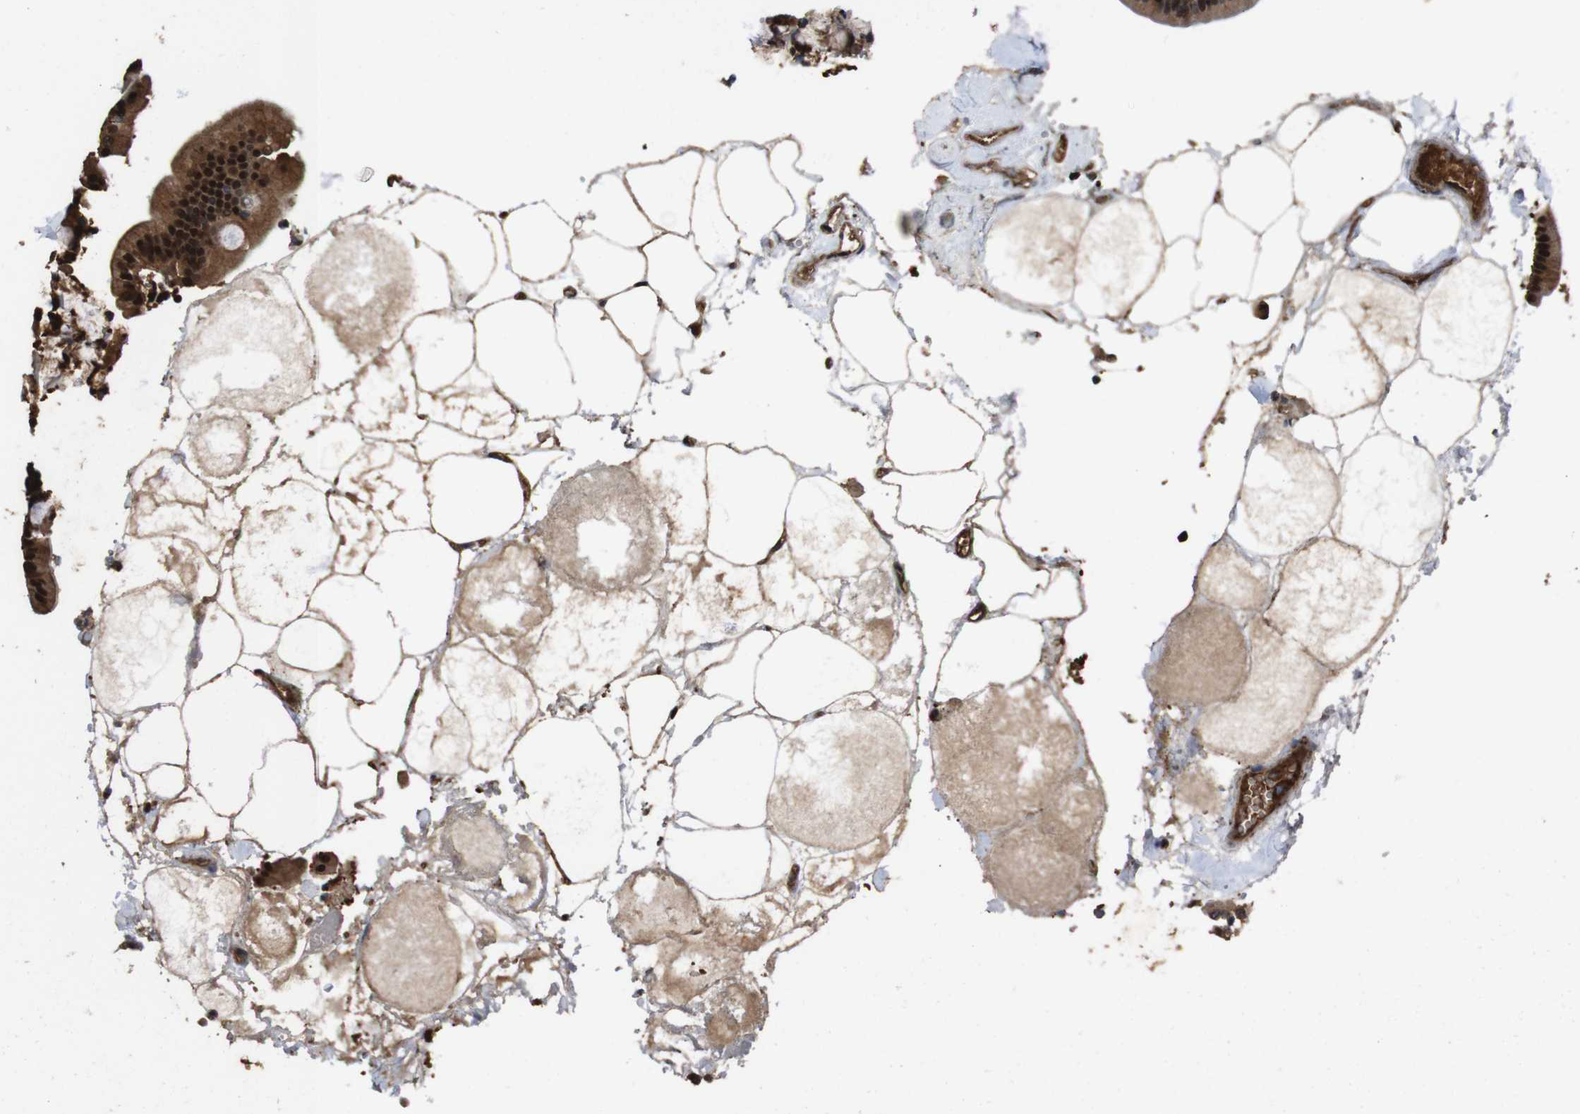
{"staining": {"intensity": "moderate", "quantity": ">75%", "location": "cytoplasmic/membranous,nuclear"}, "tissue": "duodenum", "cell_type": "Glandular cells", "image_type": "normal", "snomed": [{"axis": "morphology", "description": "Normal tissue, NOS"}, {"axis": "topography", "description": "Duodenum"}], "caption": "DAB immunohistochemical staining of normal duodenum reveals moderate cytoplasmic/membranous,nuclear protein staining in about >75% of glandular cells. Using DAB (3,3'-diaminobenzidine) (brown) and hematoxylin (blue) stains, captured at high magnification using brightfield microscopy.", "gene": "VCP", "patient": {"sex": "male", "age": 54}}